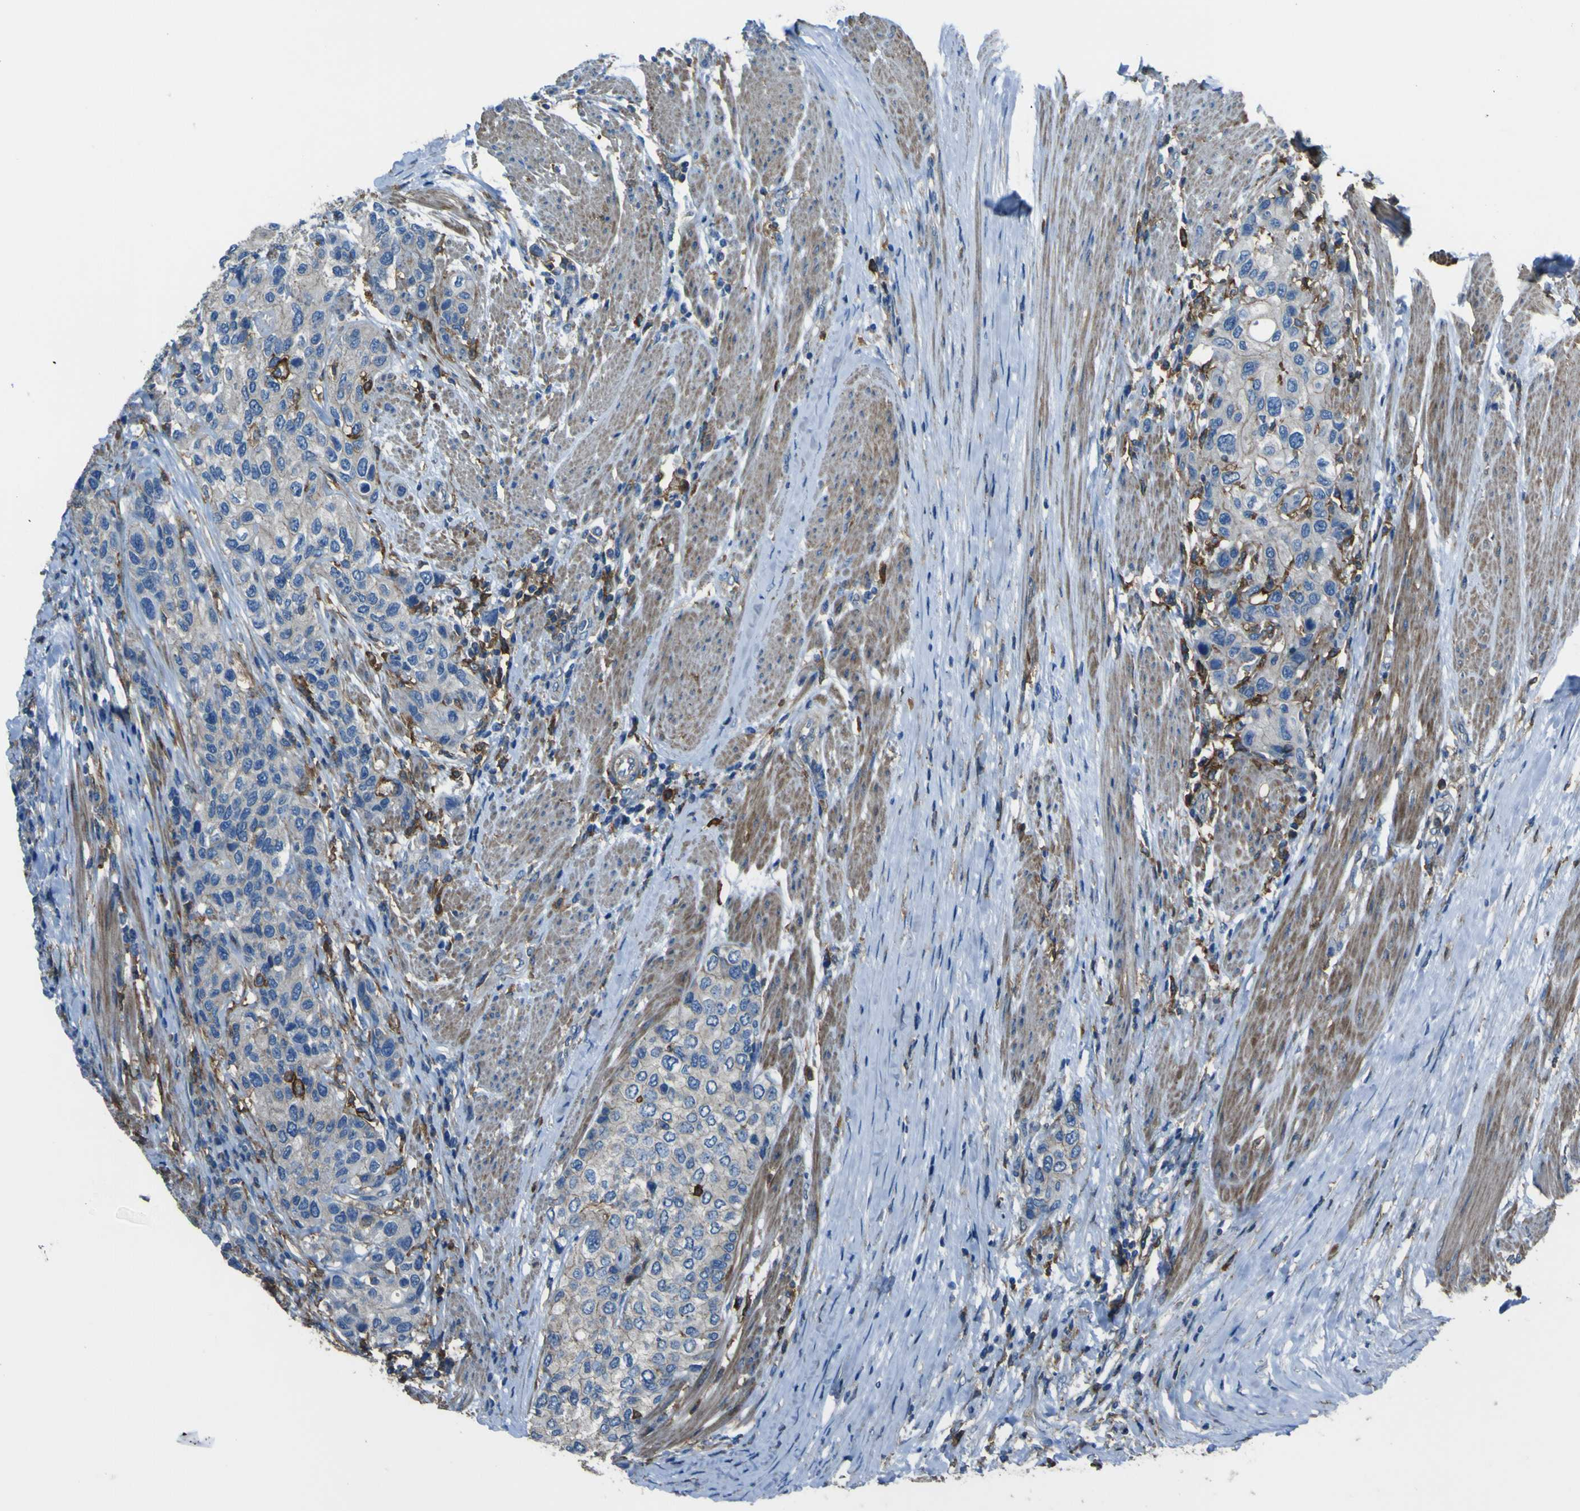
{"staining": {"intensity": "negative", "quantity": "none", "location": "none"}, "tissue": "urothelial cancer", "cell_type": "Tumor cells", "image_type": "cancer", "snomed": [{"axis": "morphology", "description": "Urothelial carcinoma, High grade"}, {"axis": "topography", "description": "Urinary bladder"}], "caption": "Histopathology image shows no protein staining in tumor cells of urothelial carcinoma (high-grade) tissue.", "gene": "LAIR1", "patient": {"sex": "female", "age": 56}}